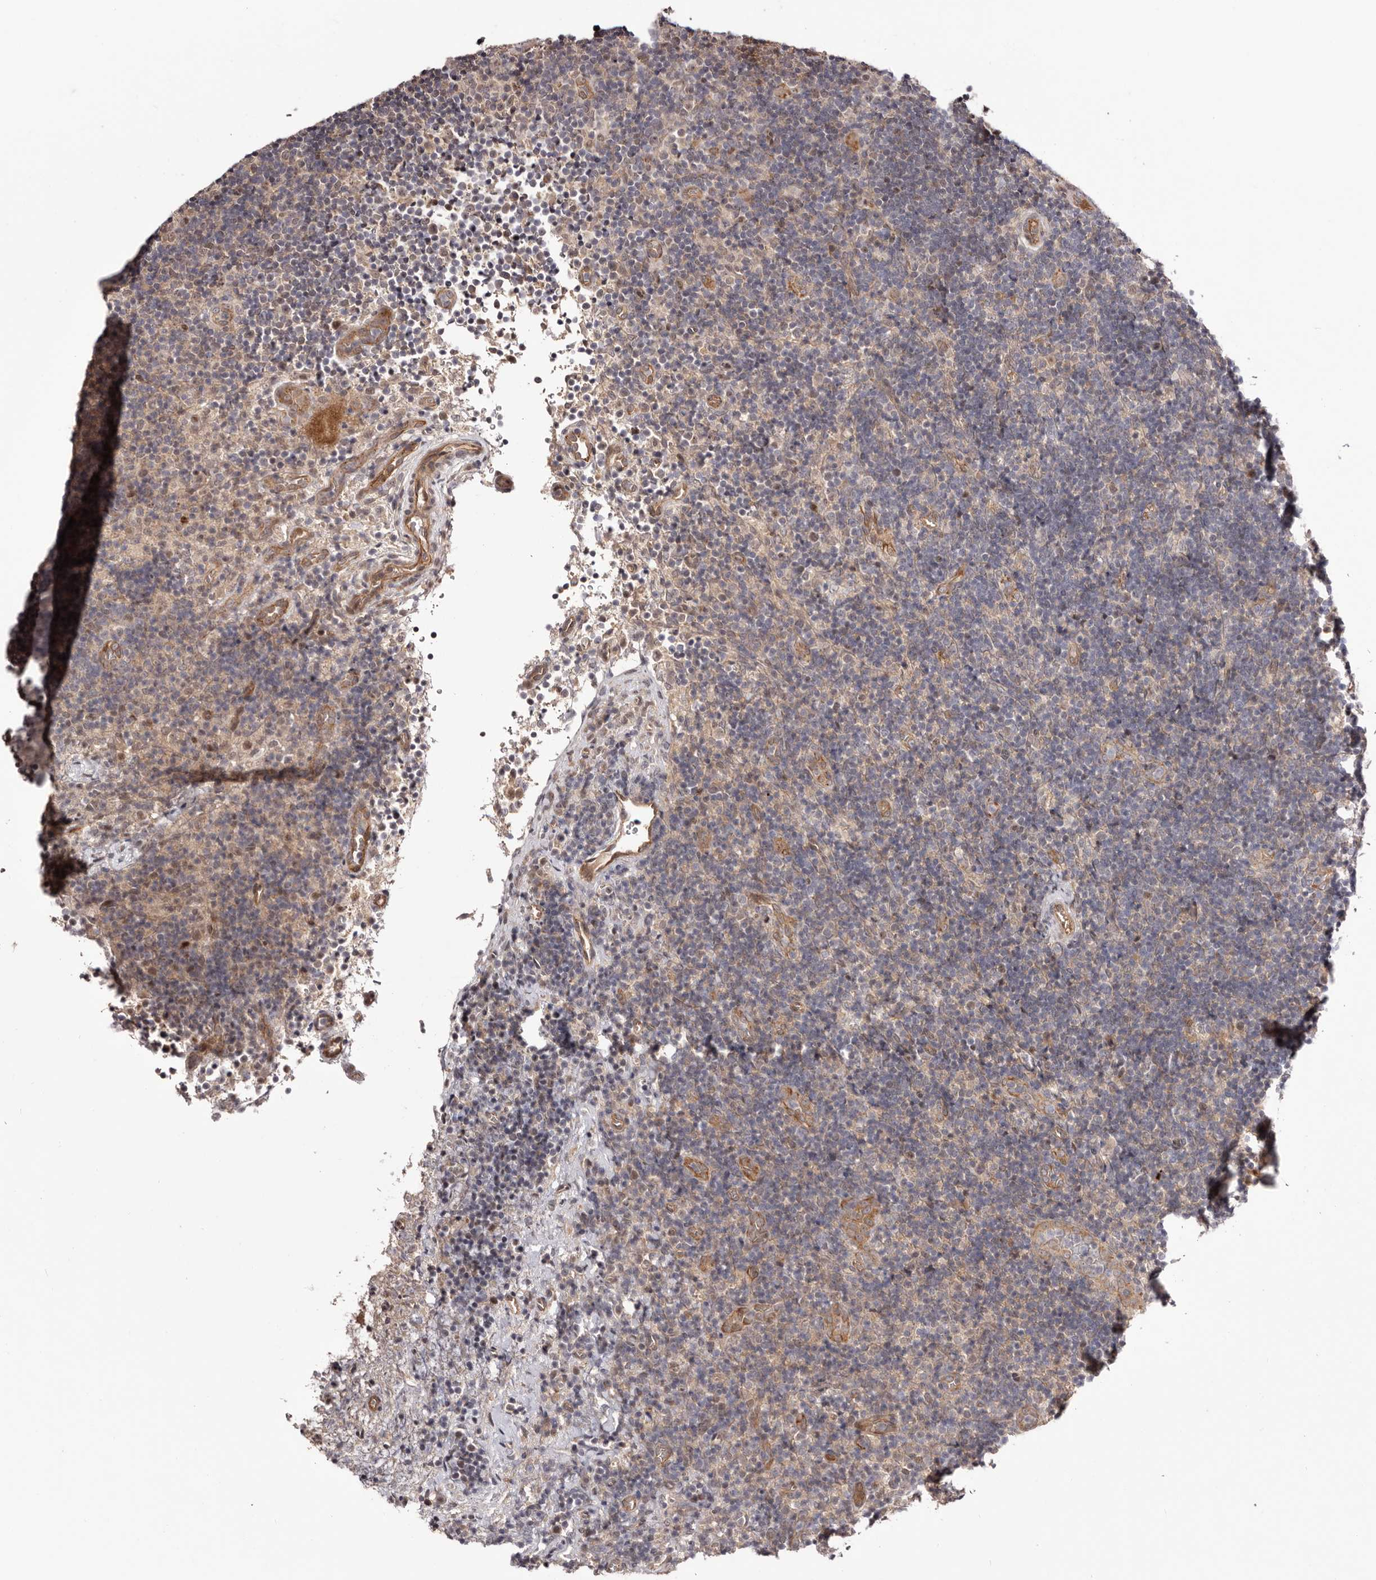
{"staining": {"intensity": "moderate", "quantity": "<25%", "location": "nuclear"}, "tissue": "lymph node", "cell_type": "Germinal center cells", "image_type": "normal", "snomed": [{"axis": "morphology", "description": "Normal tissue, NOS"}, {"axis": "topography", "description": "Lymph node"}], "caption": "Protein analysis of normal lymph node demonstrates moderate nuclear positivity in about <25% of germinal center cells. (Stains: DAB in brown, nuclei in blue, Microscopy: brightfield microscopy at high magnification).", "gene": "EGR3", "patient": {"sex": "female", "age": 22}}